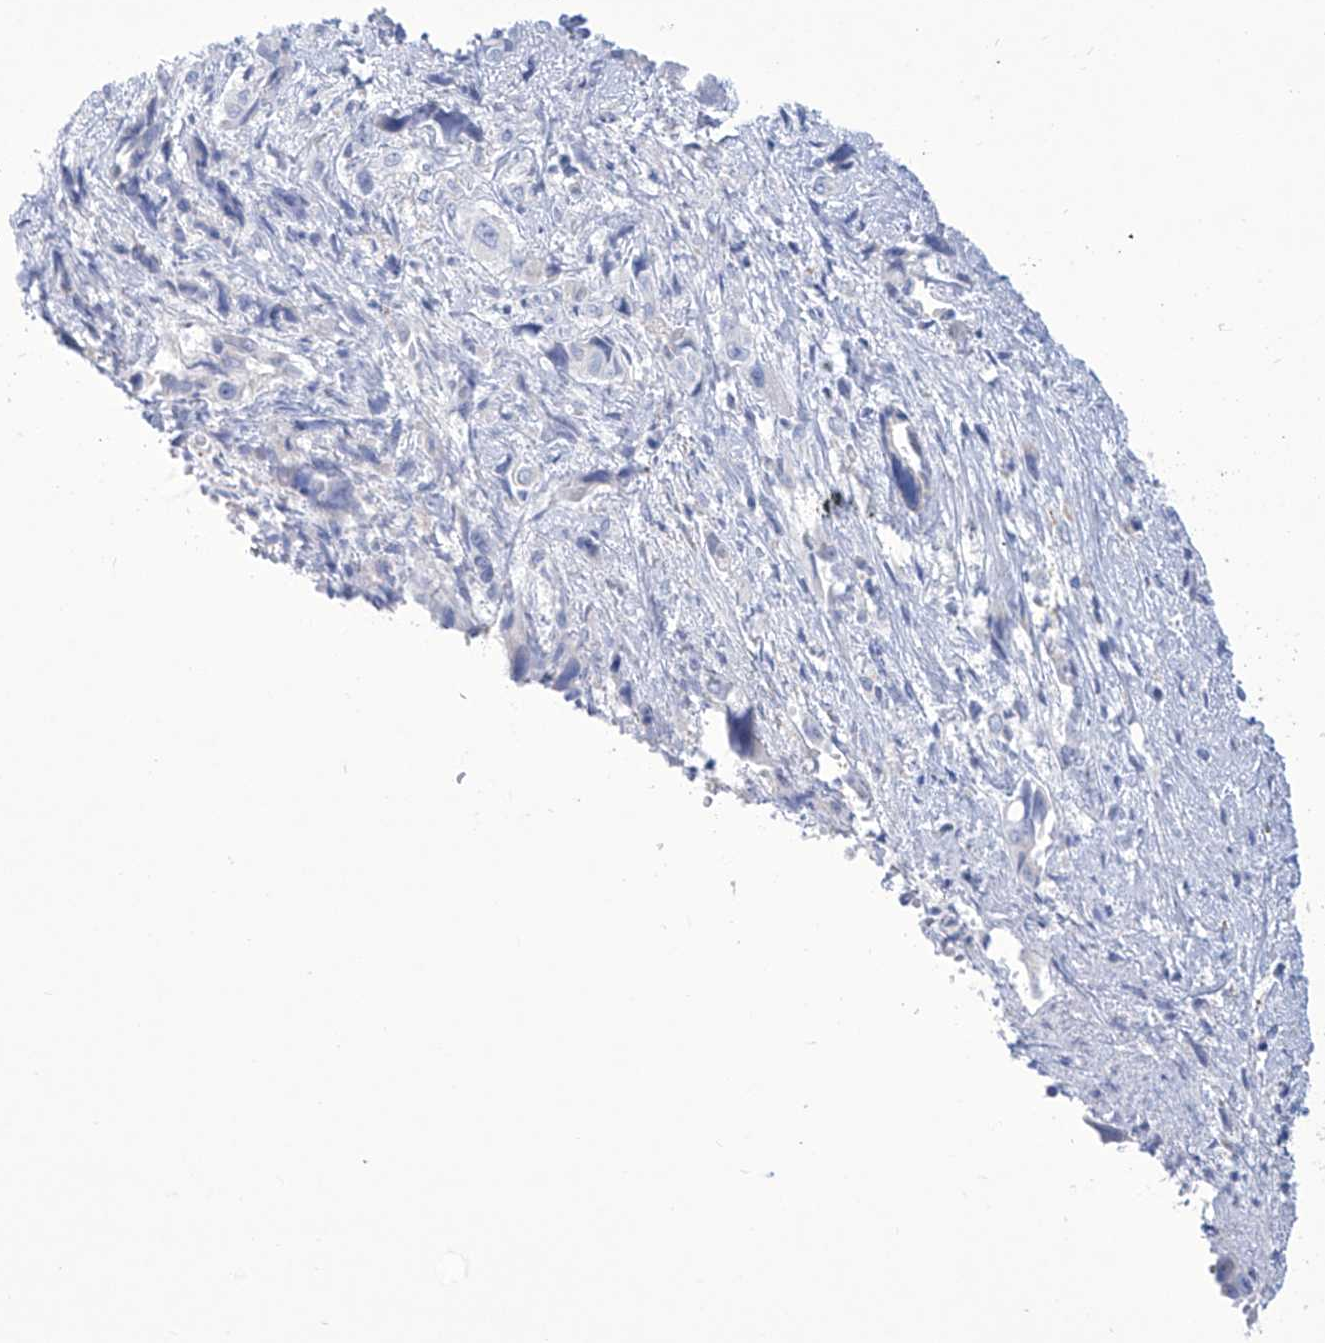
{"staining": {"intensity": "negative", "quantity": "none", "location": "none"}, "tissue": "pancreatic cancer", "cell_type": "Tumor cells", "image_type": "cancer", "snomed": [{"axis": "morphology", "description": "Adenocarcinoma, NOS"}, {"axis": "topography", "description": "Pancreas"}], "caption": "Protein analysis of pancreatic cancer shows no significant staining in tumor cells.", "gene": "ALDH6A1", "patient": {"sex": "male", "age": 46}}